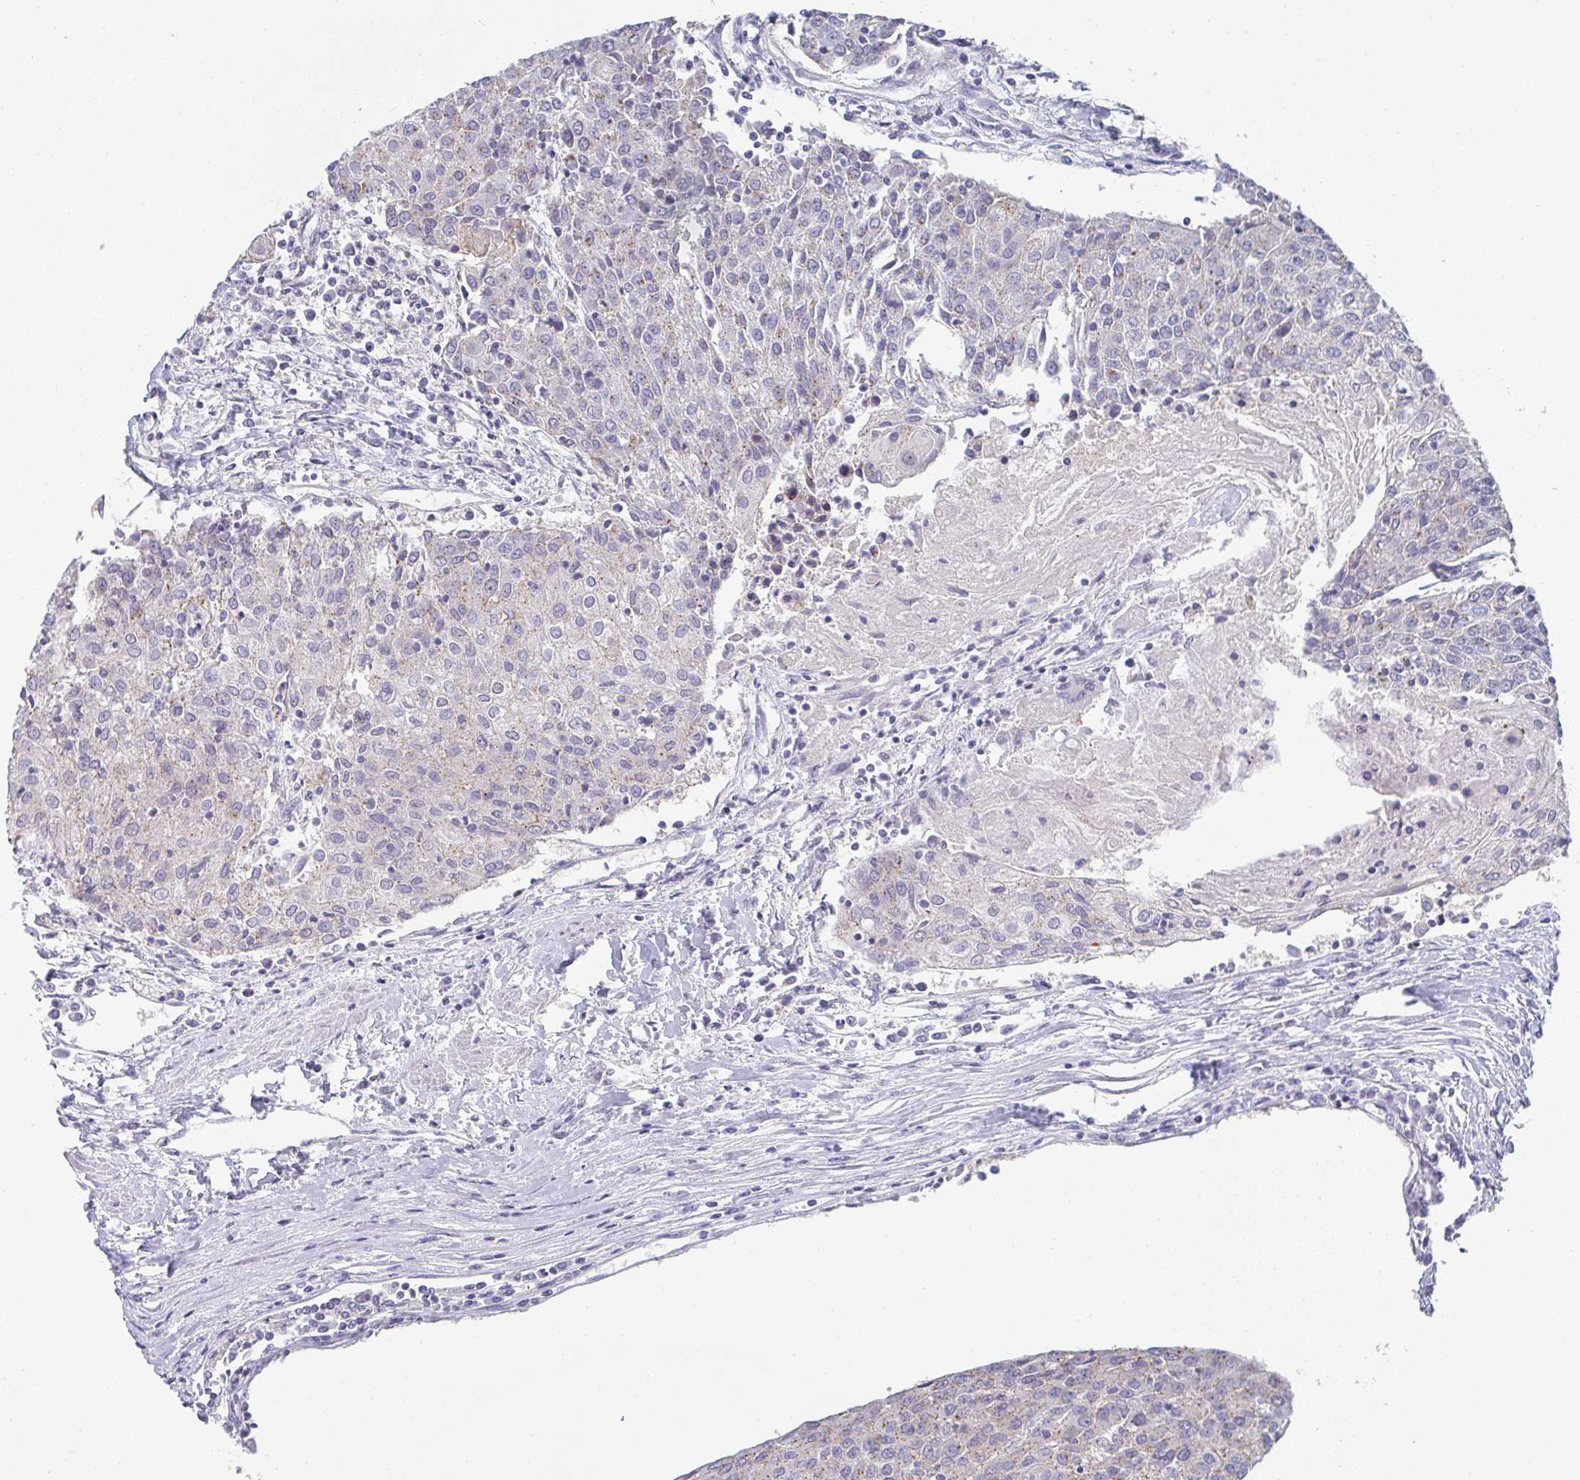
{"staining": {"intensity": "negative", "quantity": "none", "location": "none"}, "tissue": "urothelial cancer", "cell_type": "Tumor cells", "image_type": "cancer", "snomed": [{"axis": "morphology", "description": "Urothelial carcinoma, High grade"}, {"axis": "topography", "description": "Urinary bladder"}], "caption": "Urothelial cancer stained for a protein using immunohistochemistry (IHC) demonstrates no positivity tumor cells.", "gene": "CHMP5", "patient": {"sex": "female", "age": 85}}